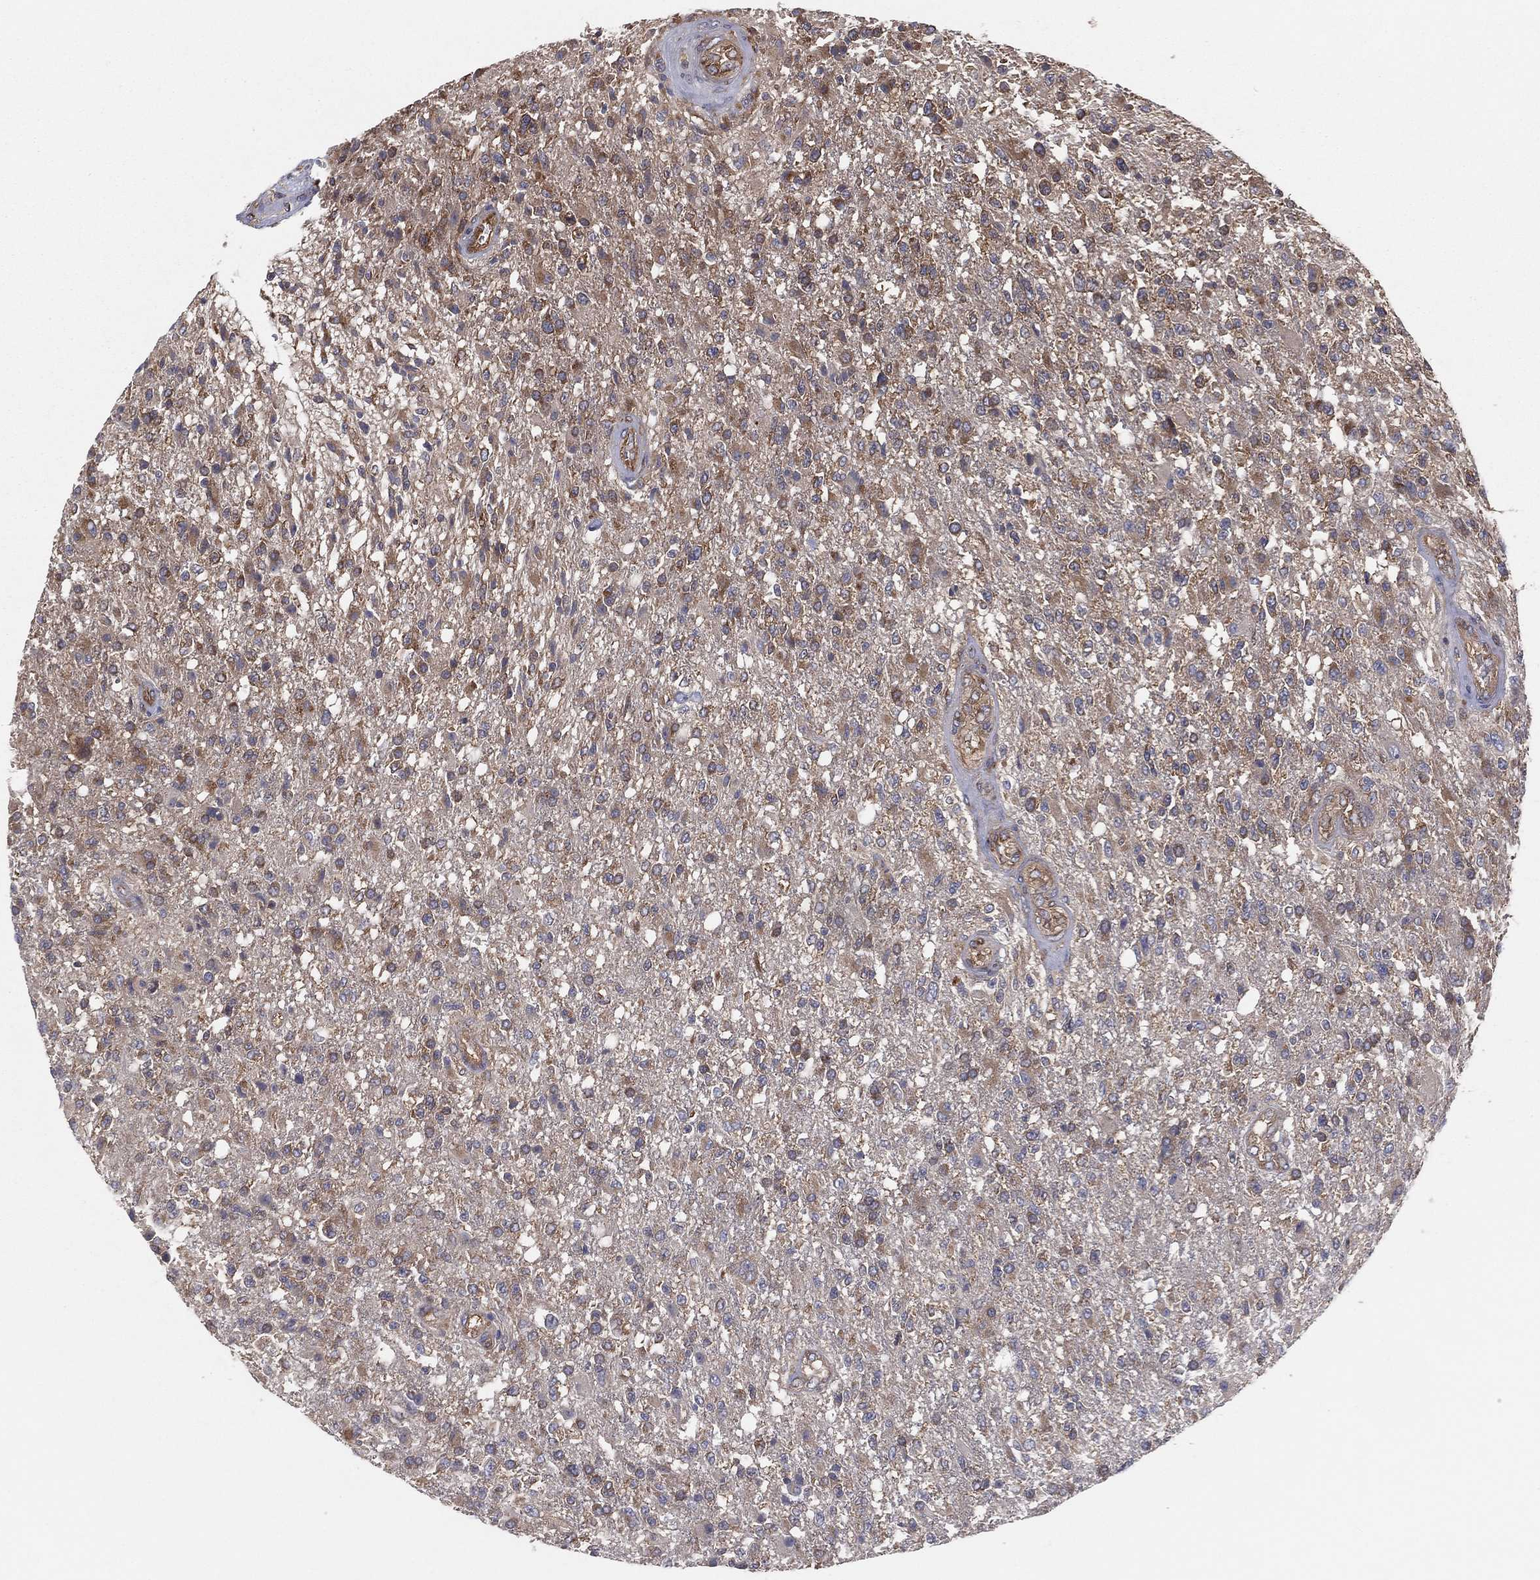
{"staining": {"intensity": "moderate", "quantity": "<25%", "location": "cytoplasmic/membranous"}, "tissue": "glioma", "cell_type": "Tumor cells", "image_type": "cancer", "snomed": [{"axis": "morphology", "description": "Glioma, malignant, High grade"}, {"axis": "topography", "description": "Brain"}], "caption": "Protein staining of glioma tissue shows moderate cytoplasmic/membranous staining in about <25% of tumor cells. (DAB IHC with brightfield microscopy, high magnification).", "gene": "EIF2B5", "patient": {"sex": "male", "age": 56}}